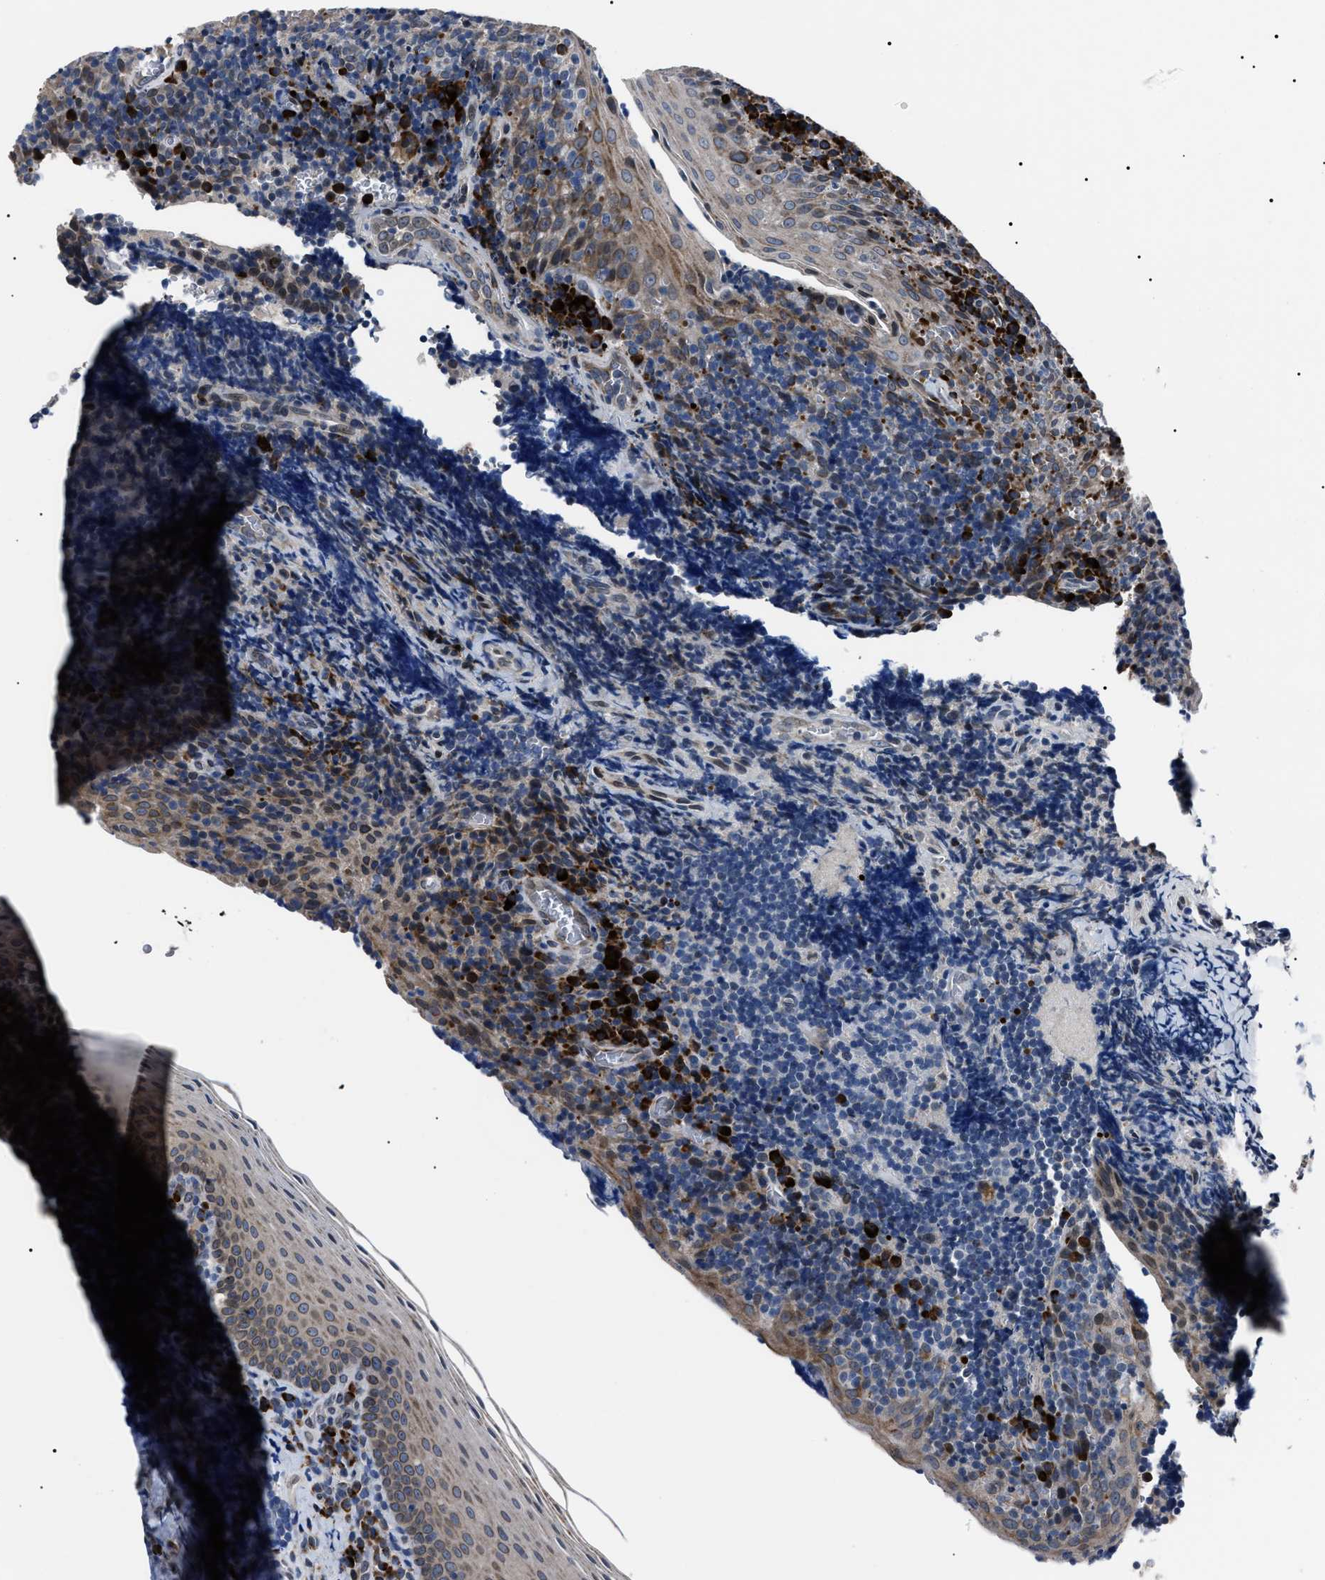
{"staining": {"intensity": "negative", "quantity": "none", "location": "none"}, "tissue": "tonsil", "cell_type": "Germinal center cells", "image_type": "normal", "snomed": [{"axis": "morphology", "description": "Normal tissue, NOS"}, {"axis": "morphology", "description": "Inflammation, NOS"}, {"axis": "topography", "description": "Tonsil"}], "caption": "Immunohistochemistry of normal human tonsil exhibits no staining in germinal center cells.", "gene": "LRRC14", "patient": {"sex": "female", "age": 31}}